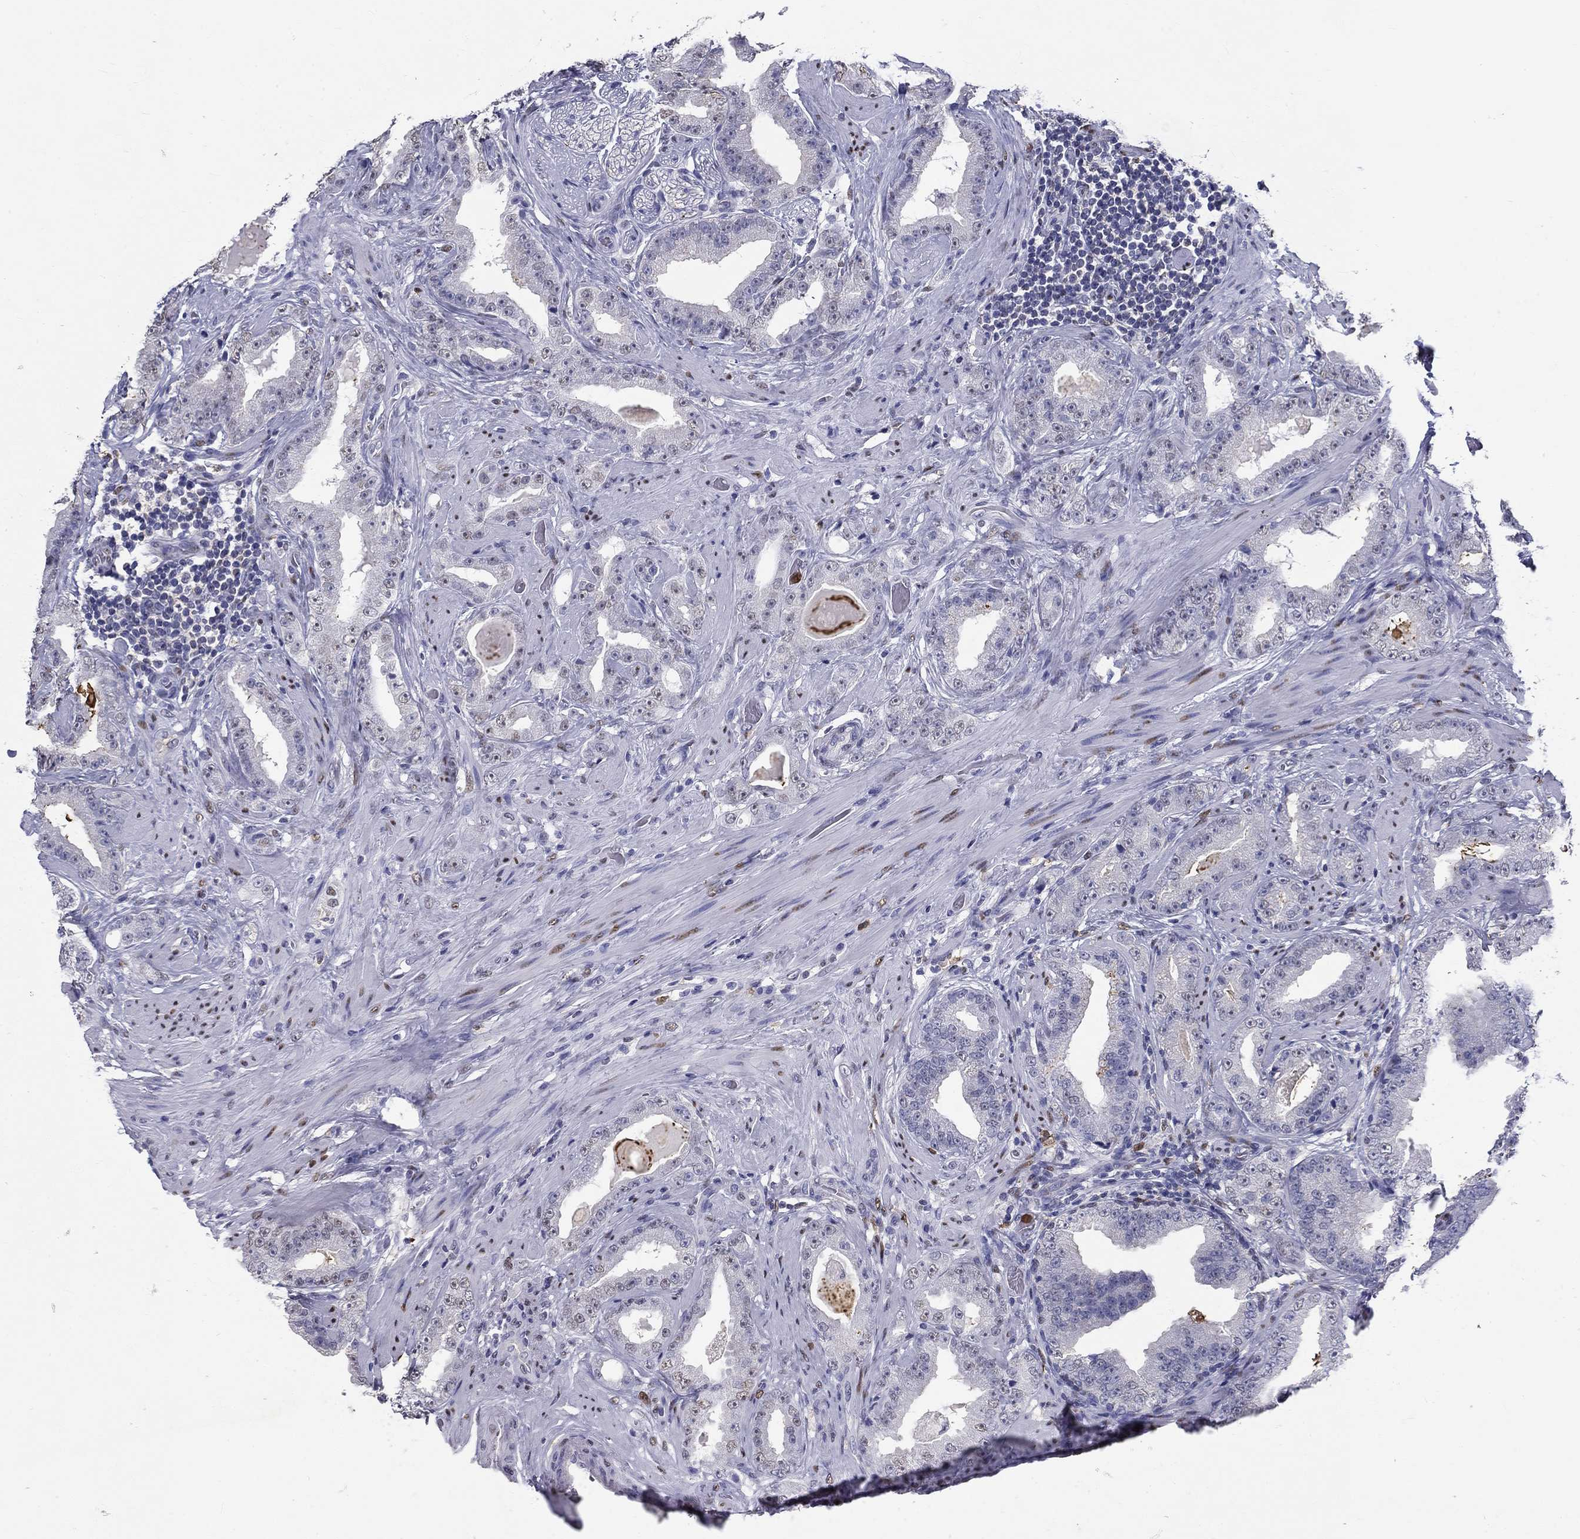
{"staining": {"intensity": "negative", "quantity": "none", "location": "none"}, "tissue": "prostate cancer", "cell_type": "Tumor cells", "image_type": "cancer", "snomed": [{"axis": "morphology", "description": "Adenocarcinoma, Low grade"}, {"axis": "topography", "description": "Prostate"}], "caption": "Histopathology image shows no protein expression in tumor cells of adenocarcinoma (low-grade) (prostate) tissue.", "gene": "IGSF8", "patient": {"sex": "male", "age": 60}}